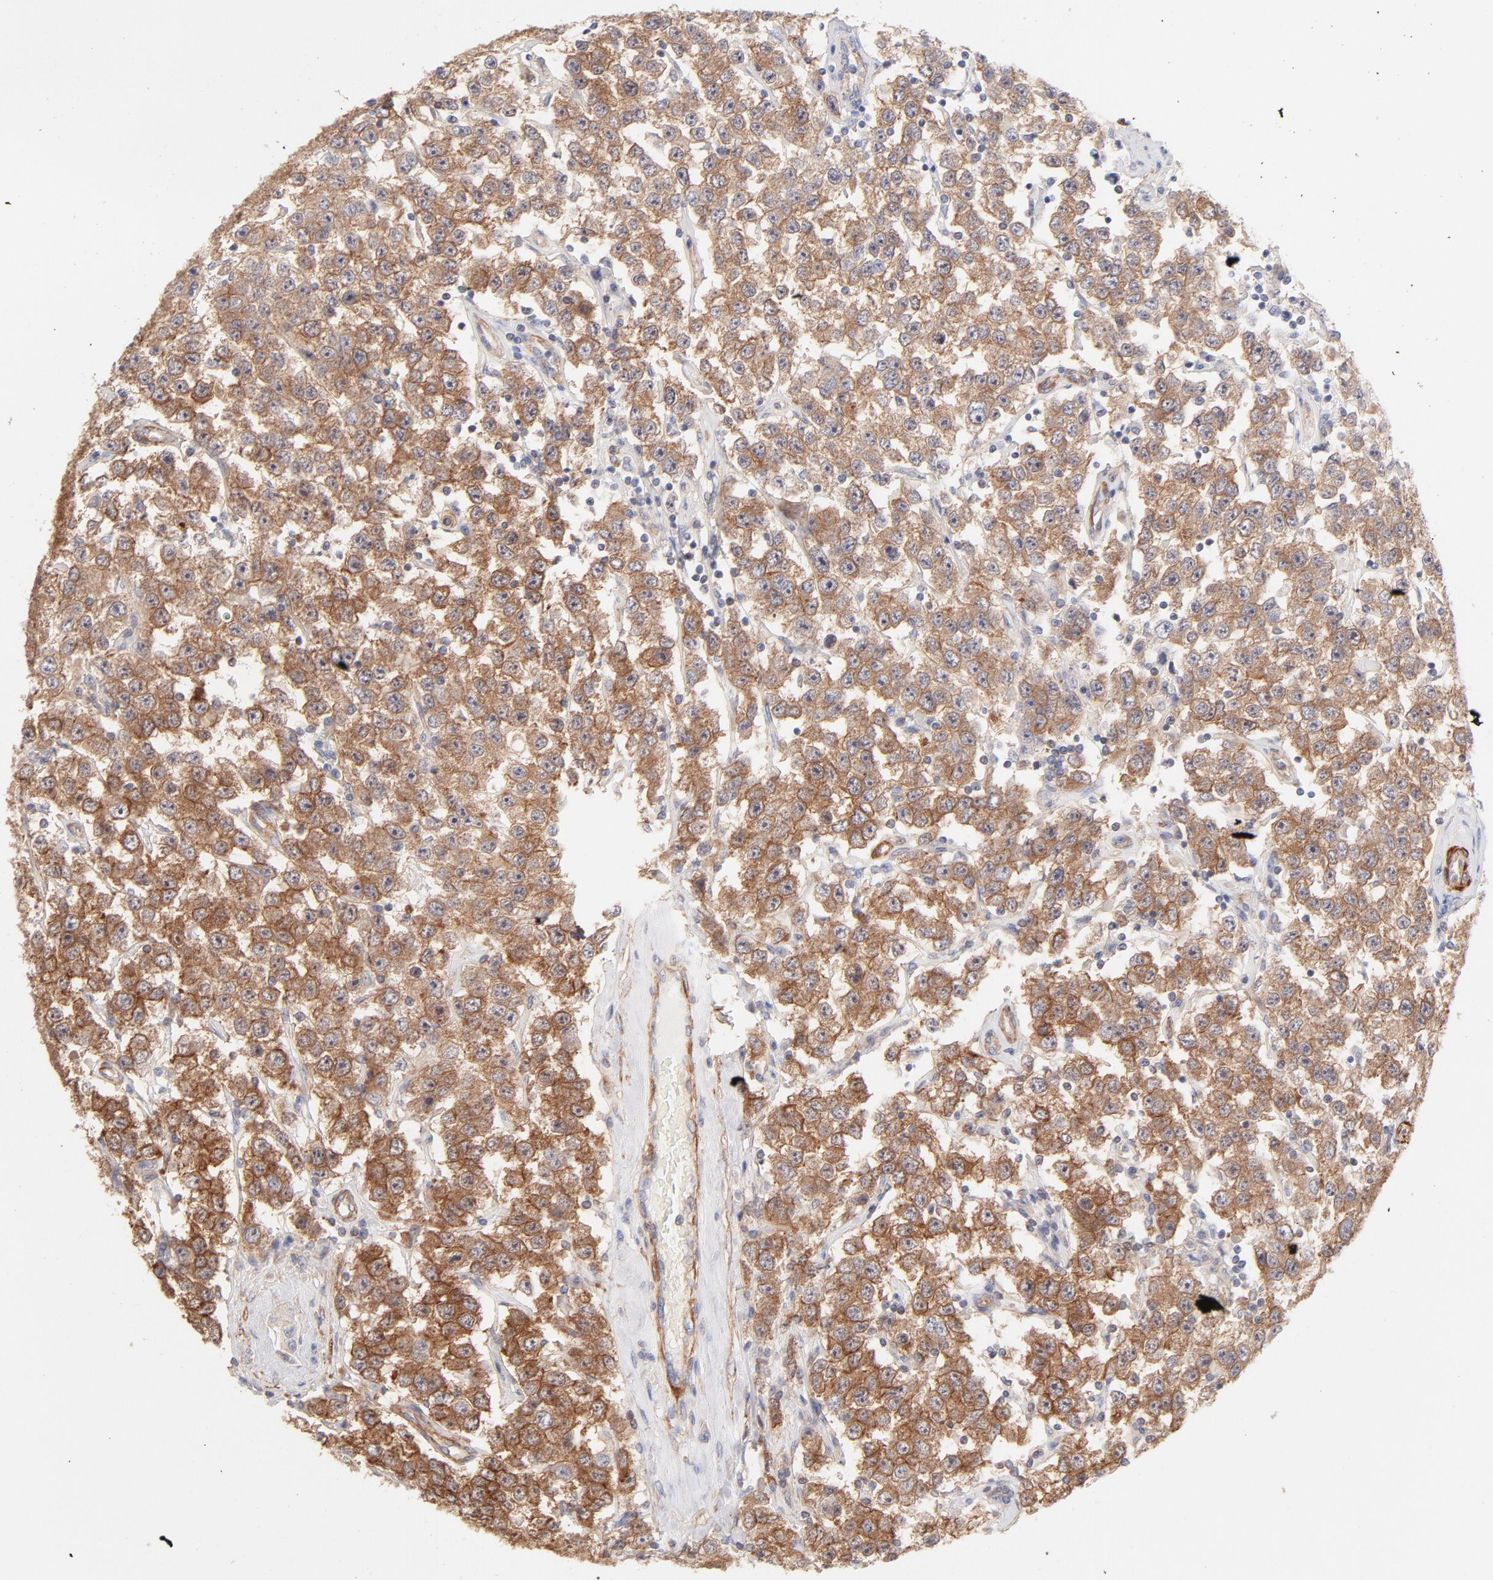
{"staining": {"intensity": "strong", "quantity": ">75%", "location": "cytoplasmic/membranous"}, "tissue": "testis cancer", "cell_type": "Tumor cells", "image_type": "cancer", "snomed": [{"axis": "morphology", "description": "Seminoma, NOS"}, {"axis": "topography", "description": "Testis"}], "caption": "High-magnification brightfield microscopy of testis cancer (seminoma) stained with DAB (brown) and counterstained with hematoxylin (blue). tumor cells exhibit strong cytoplasmic/membranous expression is present in approximately>75% of cells. The staining was performed using DAB (3,3'-diaminobenzidine) to visualize the protein expression in brown, while the nuclei were stained in blue with hematoxylin (Magnification: 20x).", "gene": "LDLRAP1", "patient": {"sex": "male", "age": 52}}